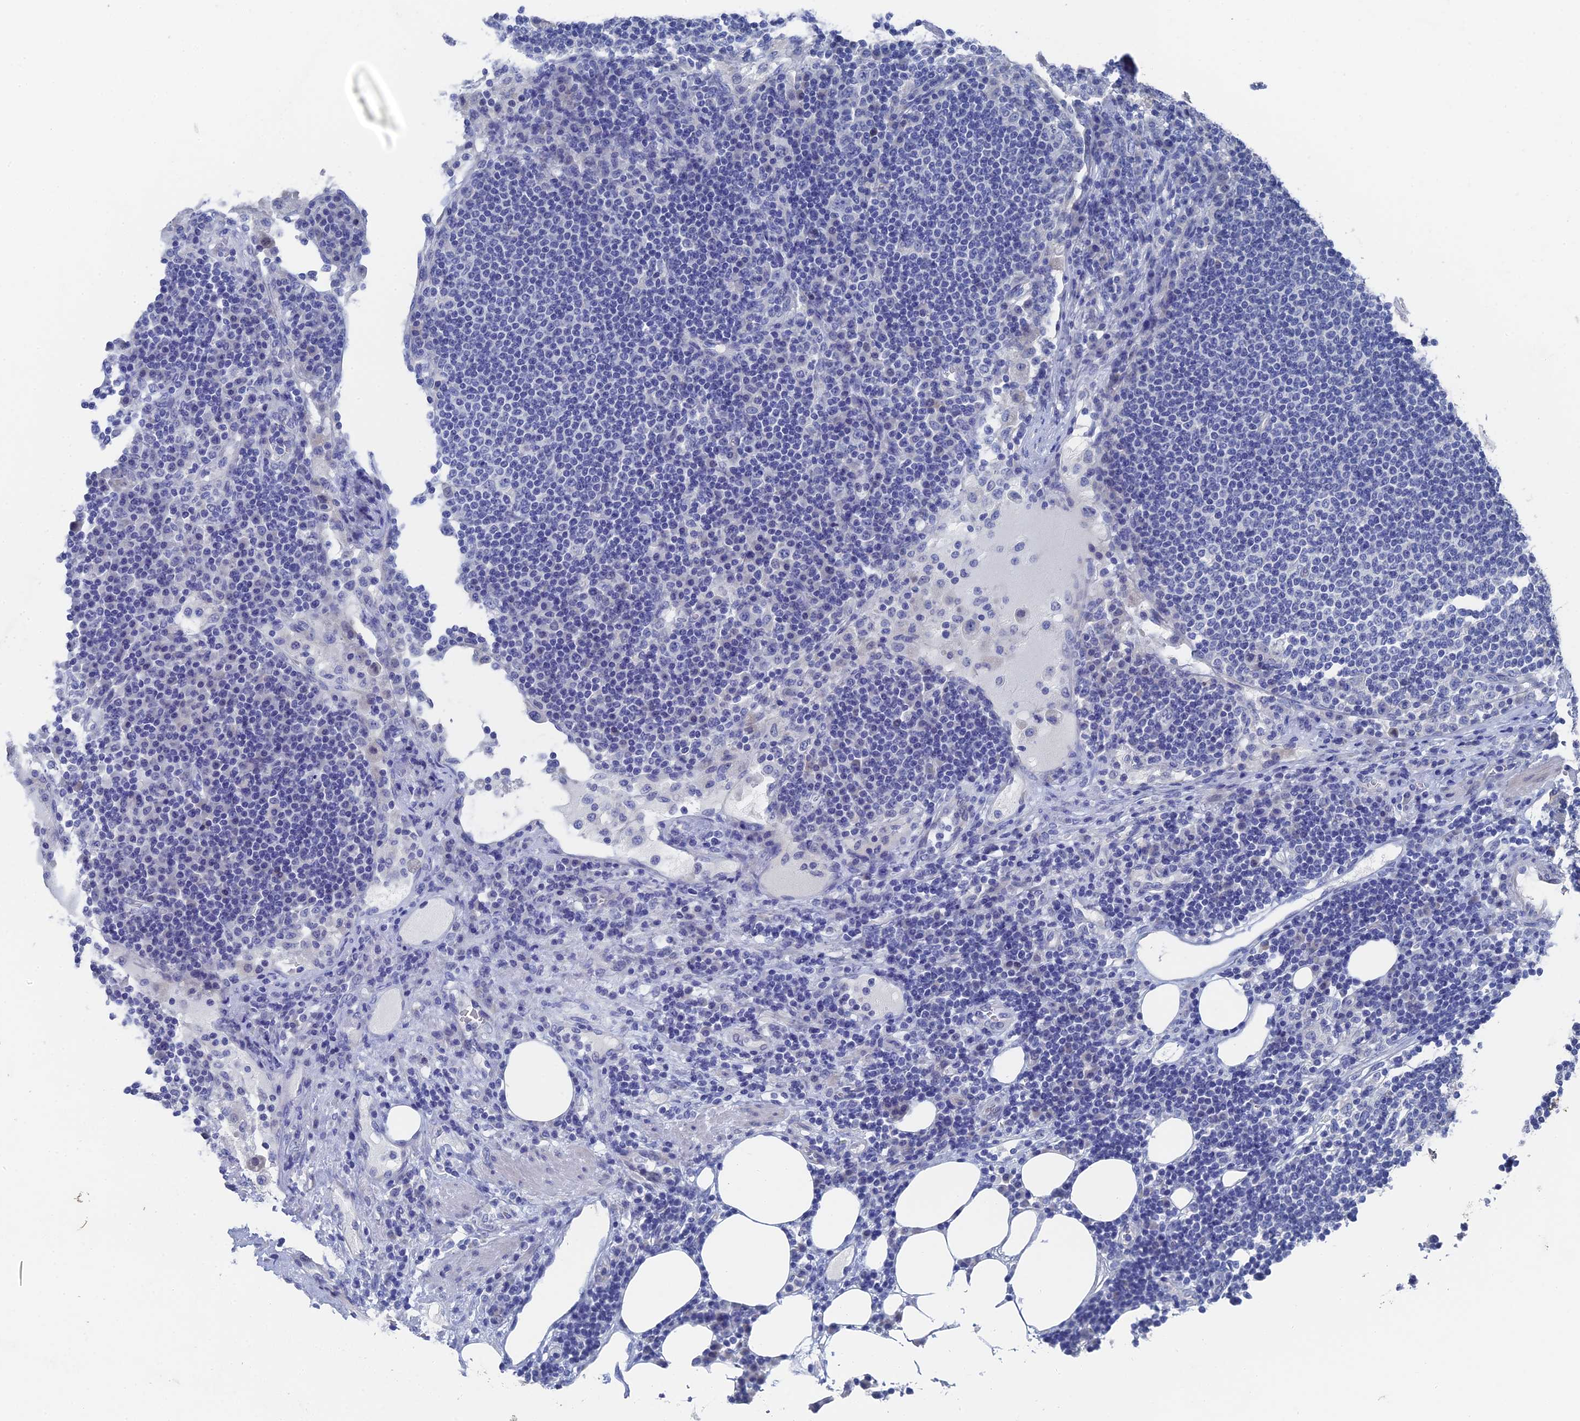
{"staining": {"intensity": "negative", "quantity": "none", "location": "none"}, "tissue": "lymph node", "cell_type": "Non-germinal center cells", "image_type": "normal", "snomed": [{"axis": "morphology", "description": "Normal tissue, NOS"}, {"axis": "topography", "description": "Lymph node"}], "caption": "This image is of benign lymph node stained with immunohistochemistry (IHC) to label a protein in brown with the nuclei are counter-stained blue. There is no expression in non-germinal center cells.", "gene": "GFAP", "patient": {"sex": "female", "age": 53}}